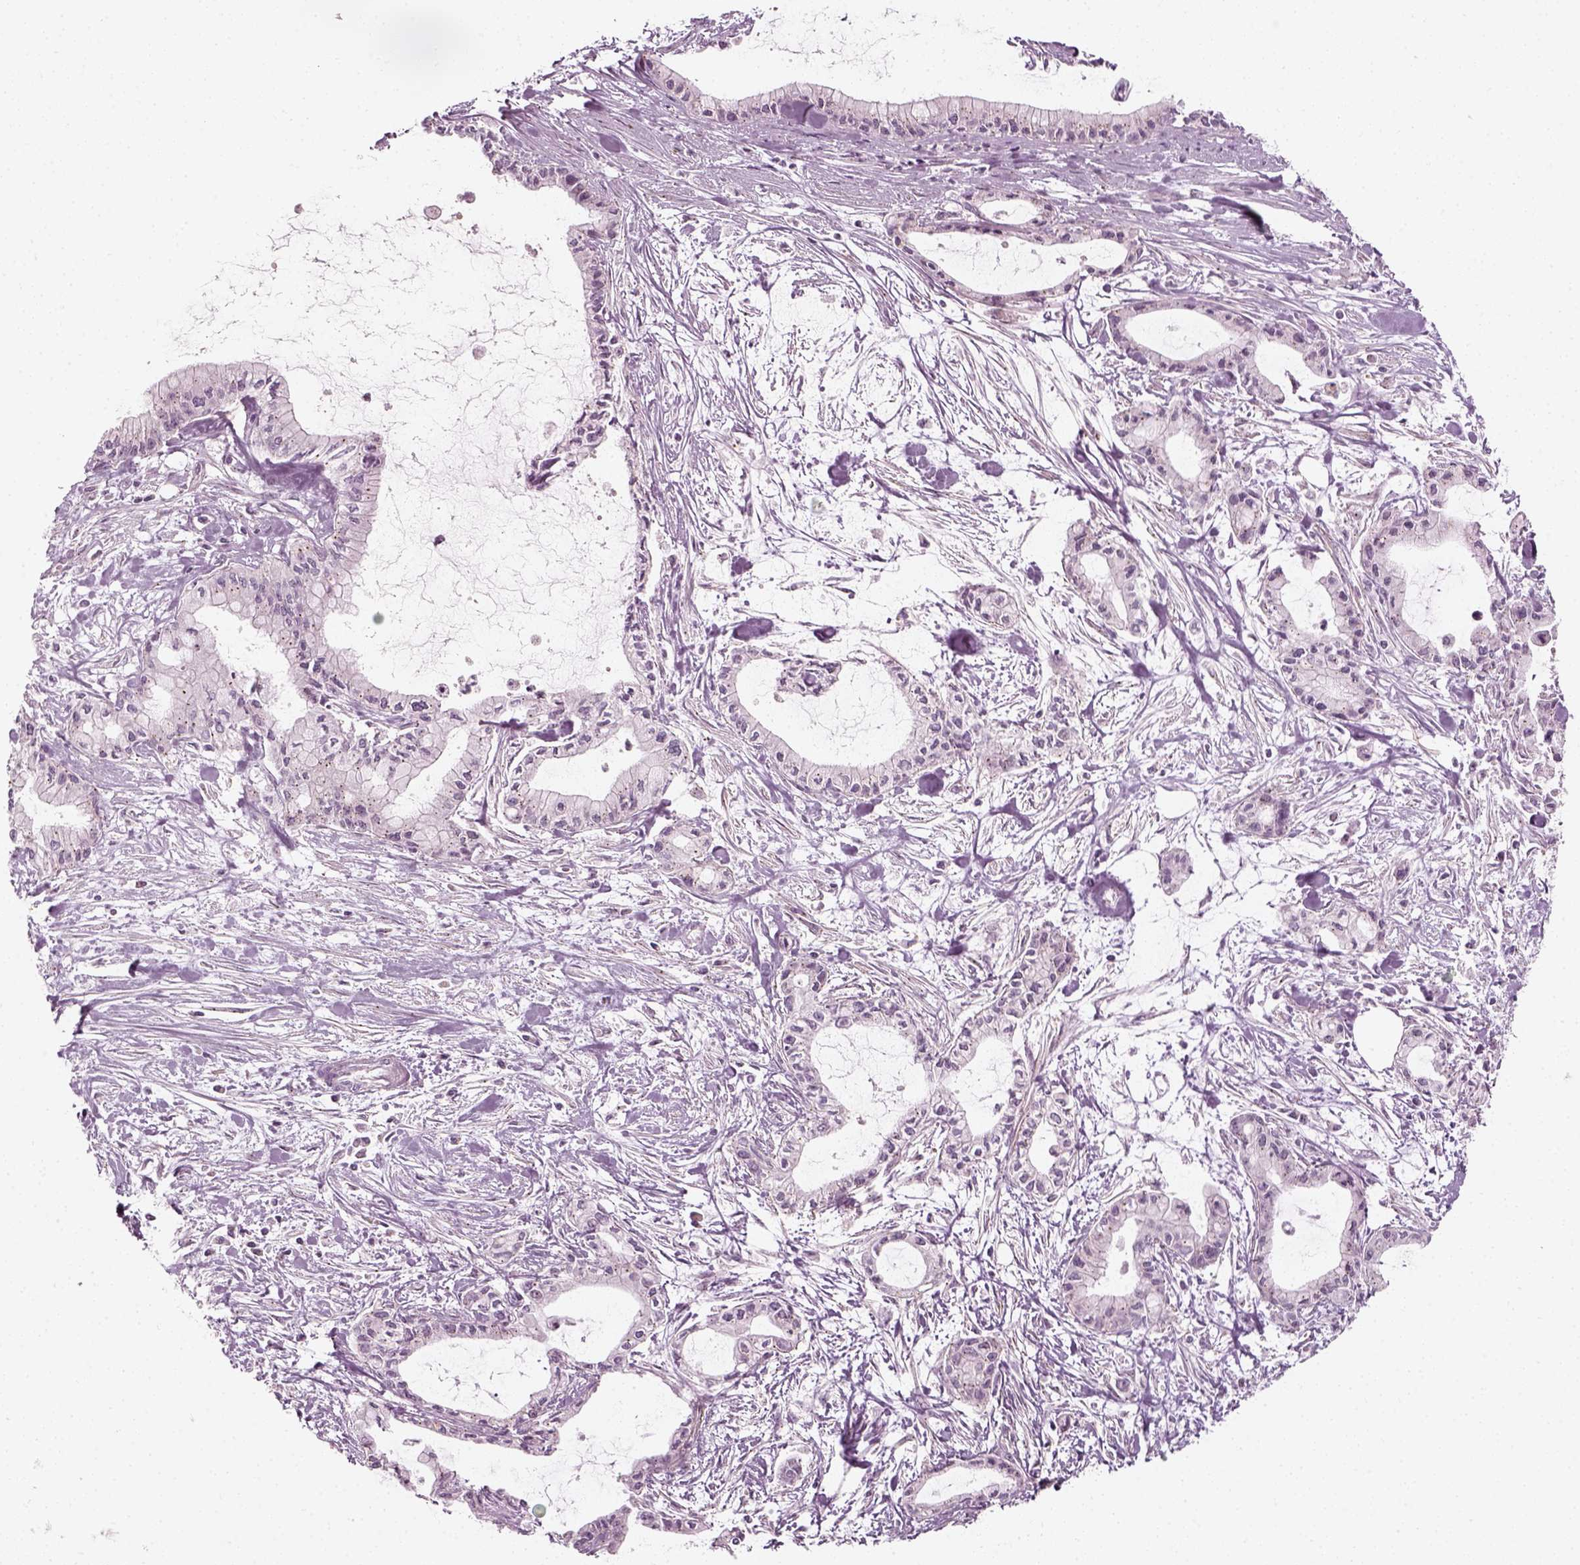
{"staining": {"intensity": "negative", "quantity": "none", "location": "none"}, "tissue": "pancreatic cancer", "cell_type": "Tumor cells", "image_type": "cancer", "snomed": [{"axis": "morphology", "description": "Adenocarcinoma, NOS"}, {"axis": "topography", "description": "Pancreas"}], "caption": "Pancreatic adenocarcinoma was stained to show a protein in brown. There is no significant positivity in tumor cells.", "gene": "MLIP", "patient": {"sex": "male", "age": 48}}